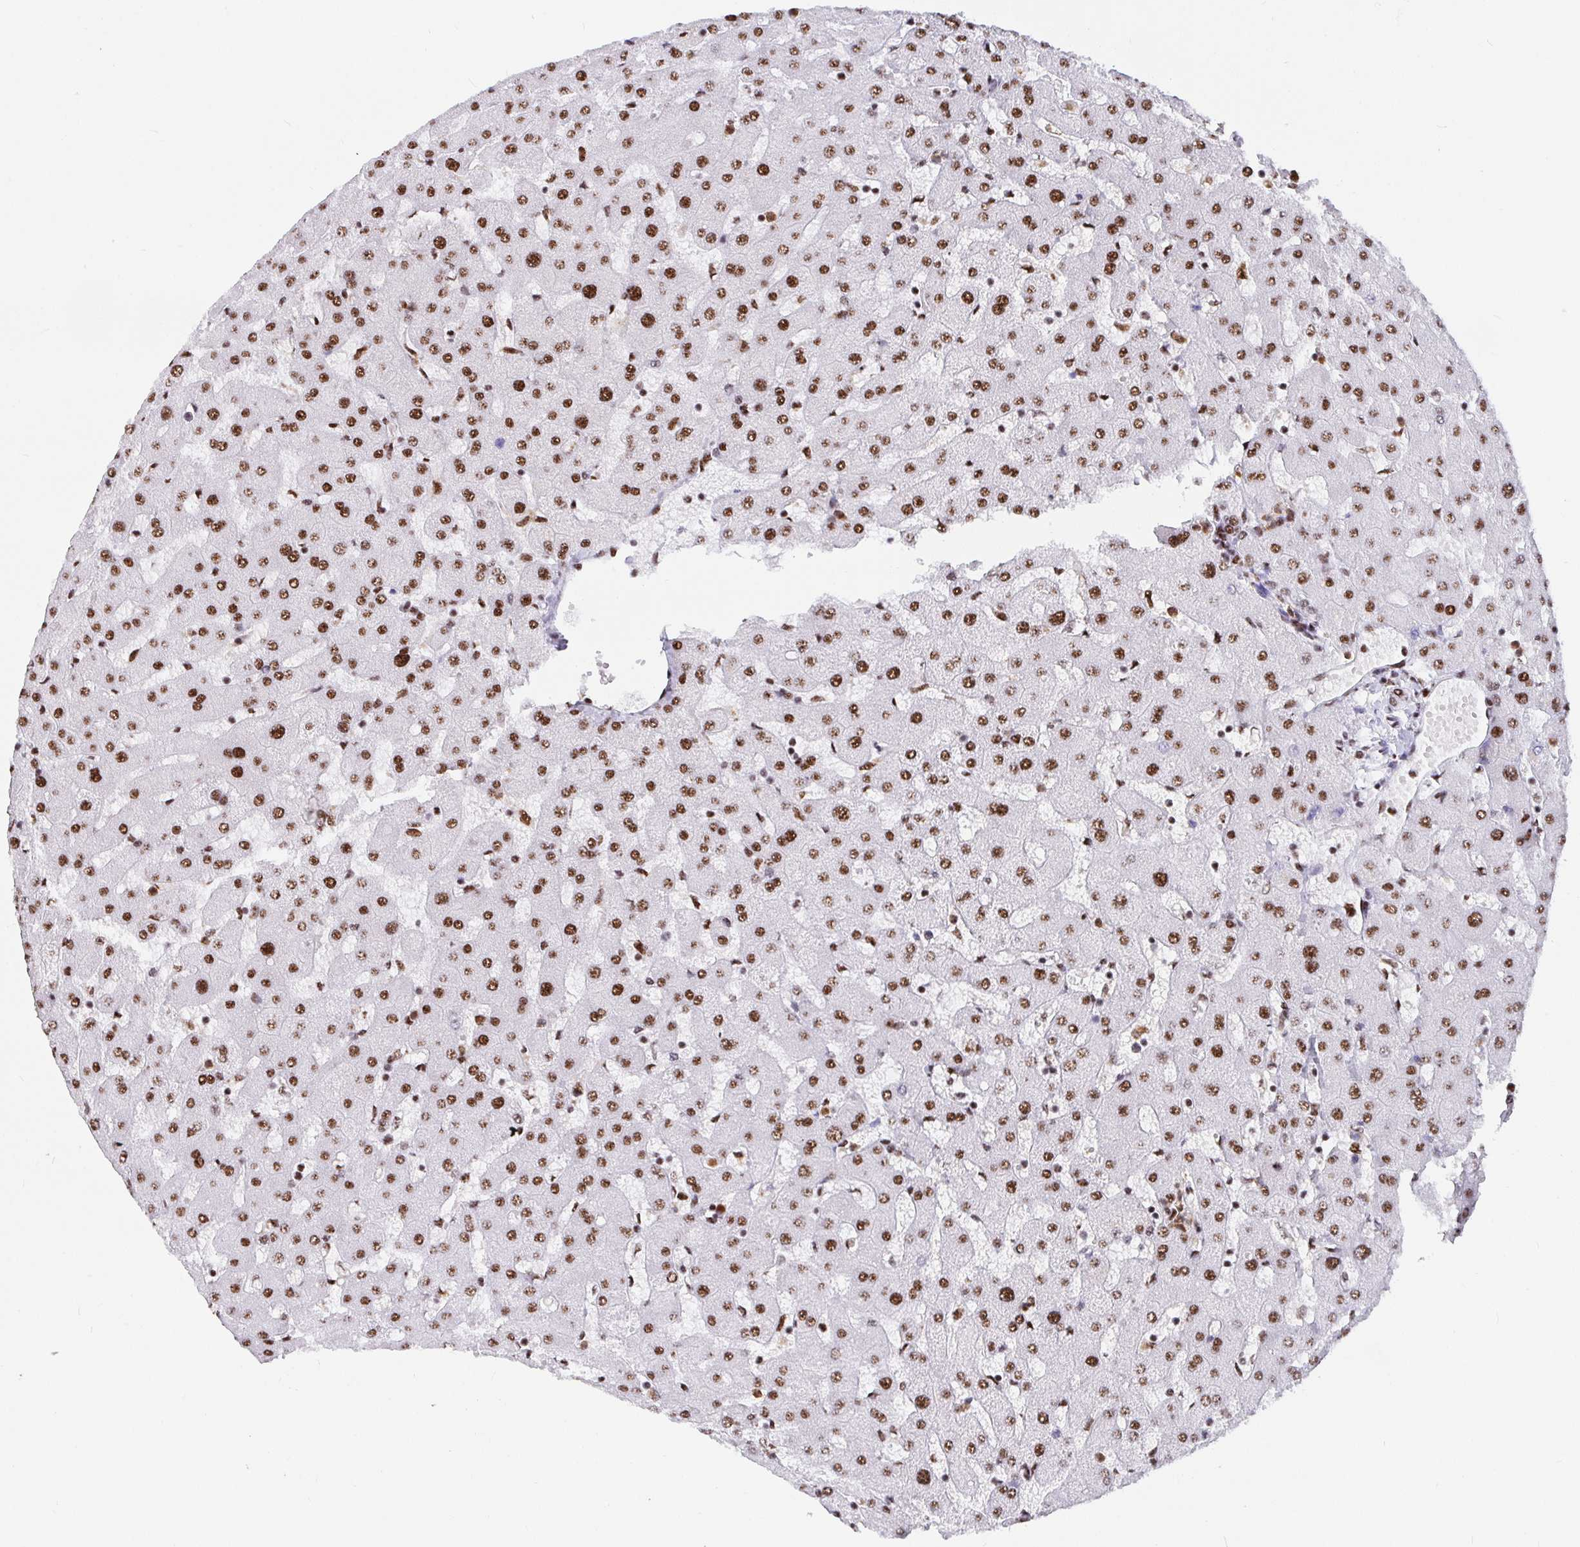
{"staining": {"intensity": "moderate", "quantity": ">75%", "location": "nuclear"}, "tissue": "liver", "cell_type": "Cholangiocytes", "image_type": "normal", "snomed": [{"axis": "morphology", "description": "Normal tissue, NOS"}, {"axis": "topography", "description": "Liver"}], "caption": "A brown stain highlights moderate nuclear positivity of a protein in cholangiocytes of benign liver.", "gene": "SETD5", "patient": {"sex": "female", "age": 63}}